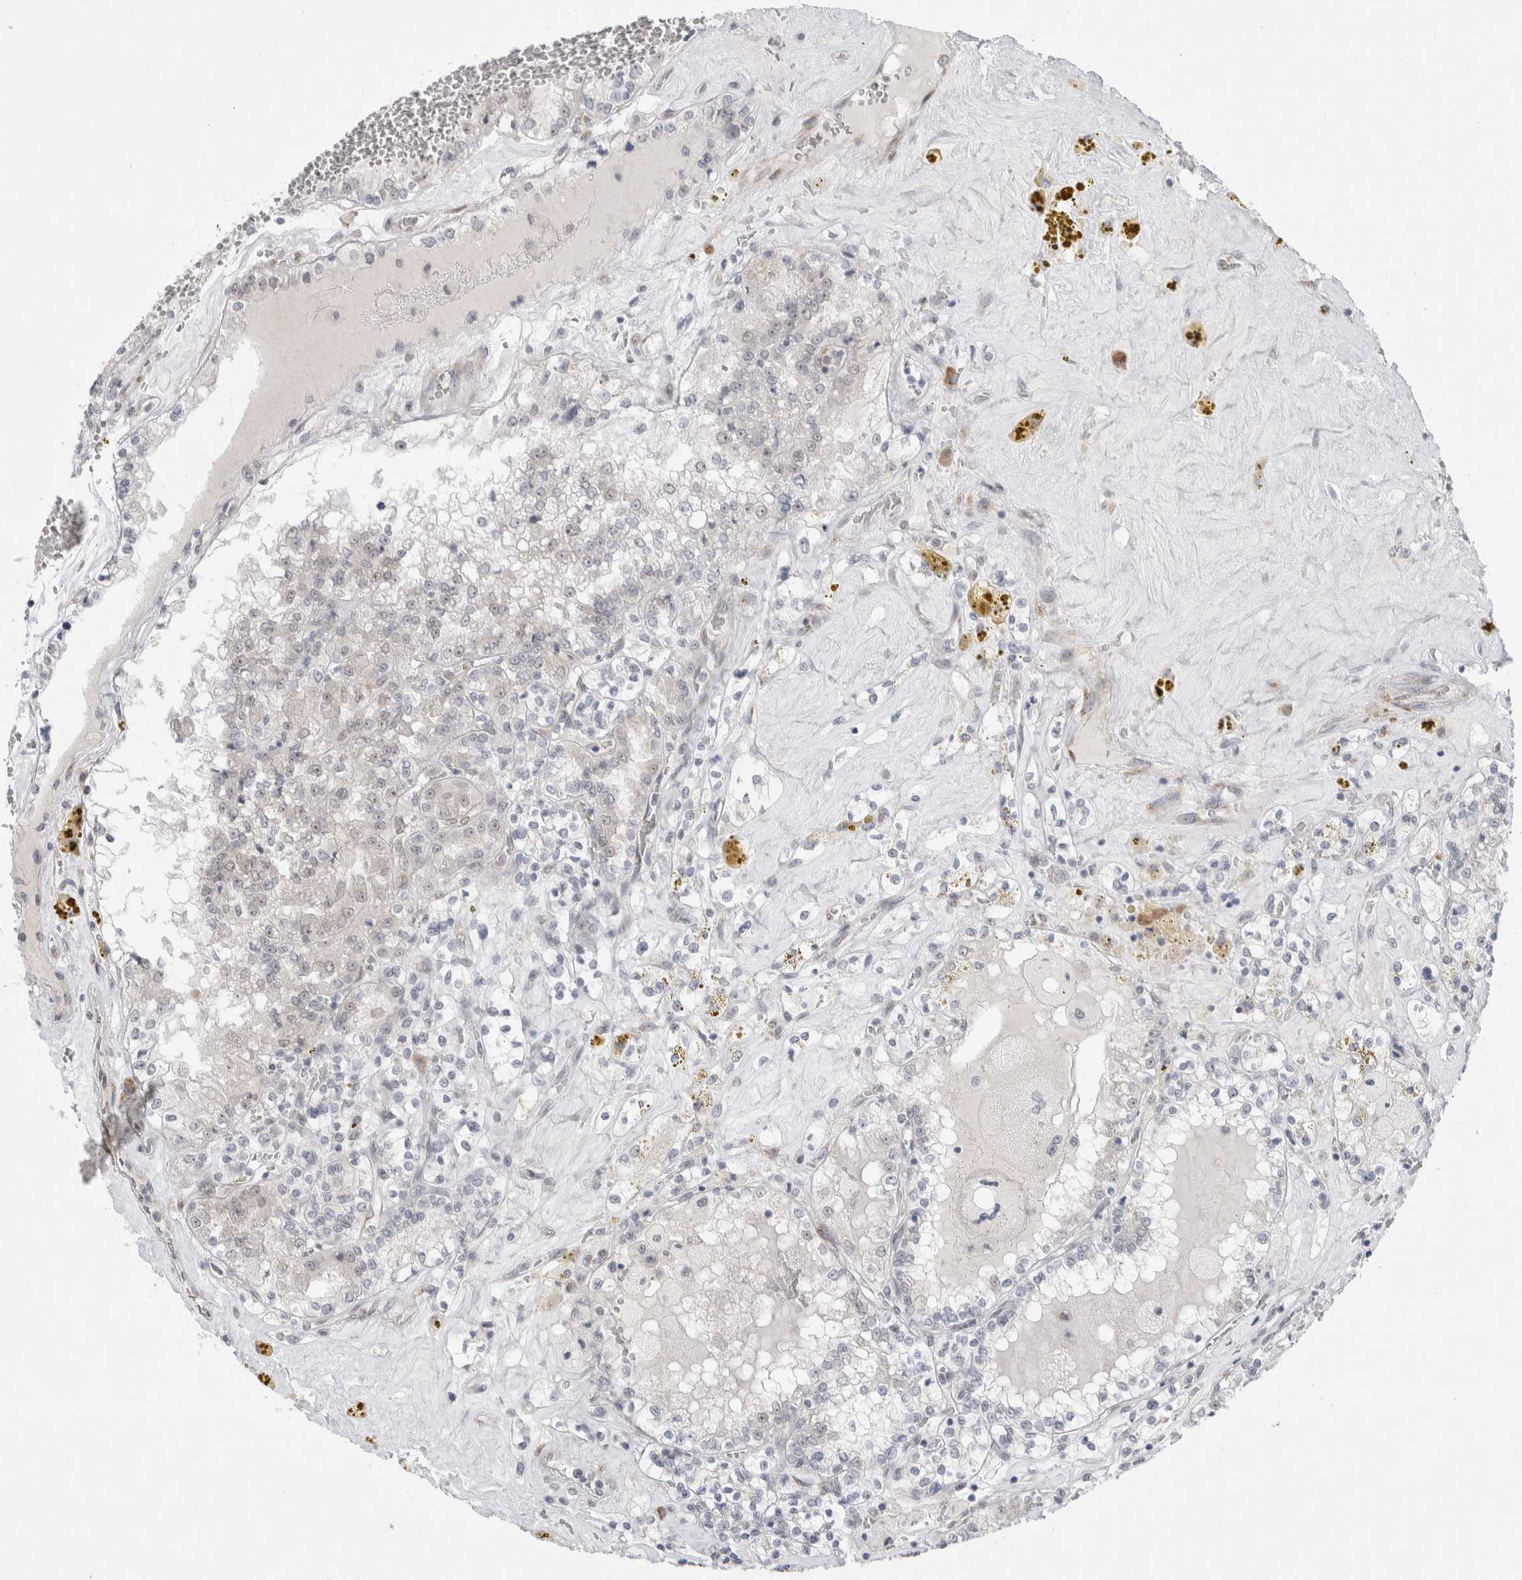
{"staining": {"intensity": "negative", "quantity": "none", "location": "none"}, "tissue": "renal cancer", "cell_type": "Tumor cells", "image_type": "cancer", "snomed": [{"axis": "morphology", "description": "Adenocarcinoma, NOS"}, {"axis": "topography", "description": "Kidney"}], "caption": "High power microscopy micrograph of an immunohistochemistry (IHC) image of renal cancer (adenocarcinoma), revealing no significant staining in tumor cells. (DAB (3,3'-diaminobenzidine) IHC visualized using brightfield microscopy, high magnification).", "gene": "TRMT1L", "patient": {"sex": "female", "age": 56}}